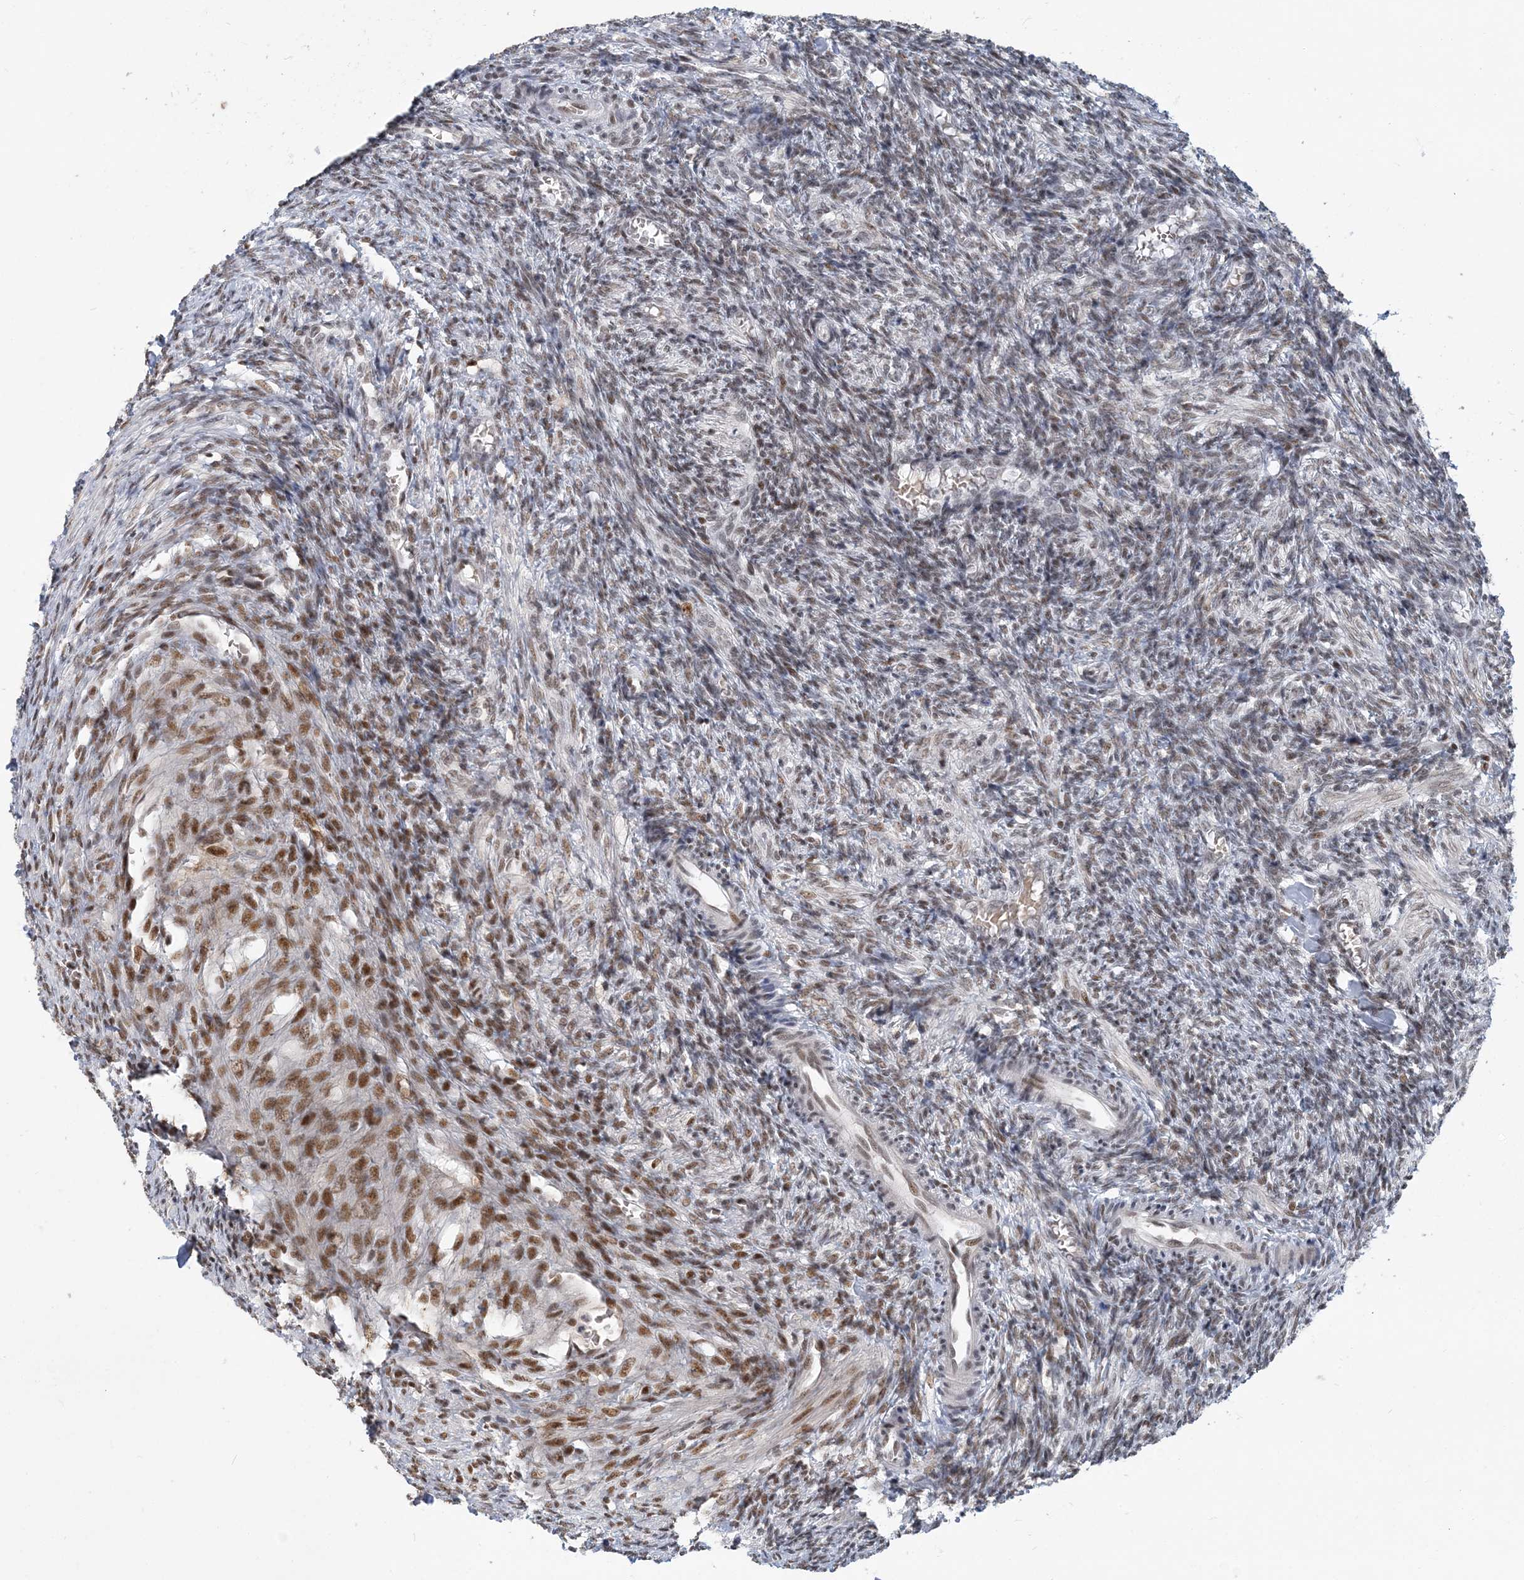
{"staining": {"intensity": "moderate", "quantity": ">75%", "location": "nuclear"}, "tissue": "ovary", "cell_type": "Ovarian stroma cells", "image_type": "normal", "snomed": [{"axis": "morphology", "description": "Normal tissue, NOS"}, {"axis": "topography", "description": "Ovary"}], "caption": "This image reveals benign ovary stained with immunohistochemistry (IHC) to label a protein in brown. The nuclear of ovarian stroma cells show moderate positivity for the protein. Nuclei are counter-stained blue.", "gene": "PLRG1", "patient": {"sex": "female", "age": 27}}